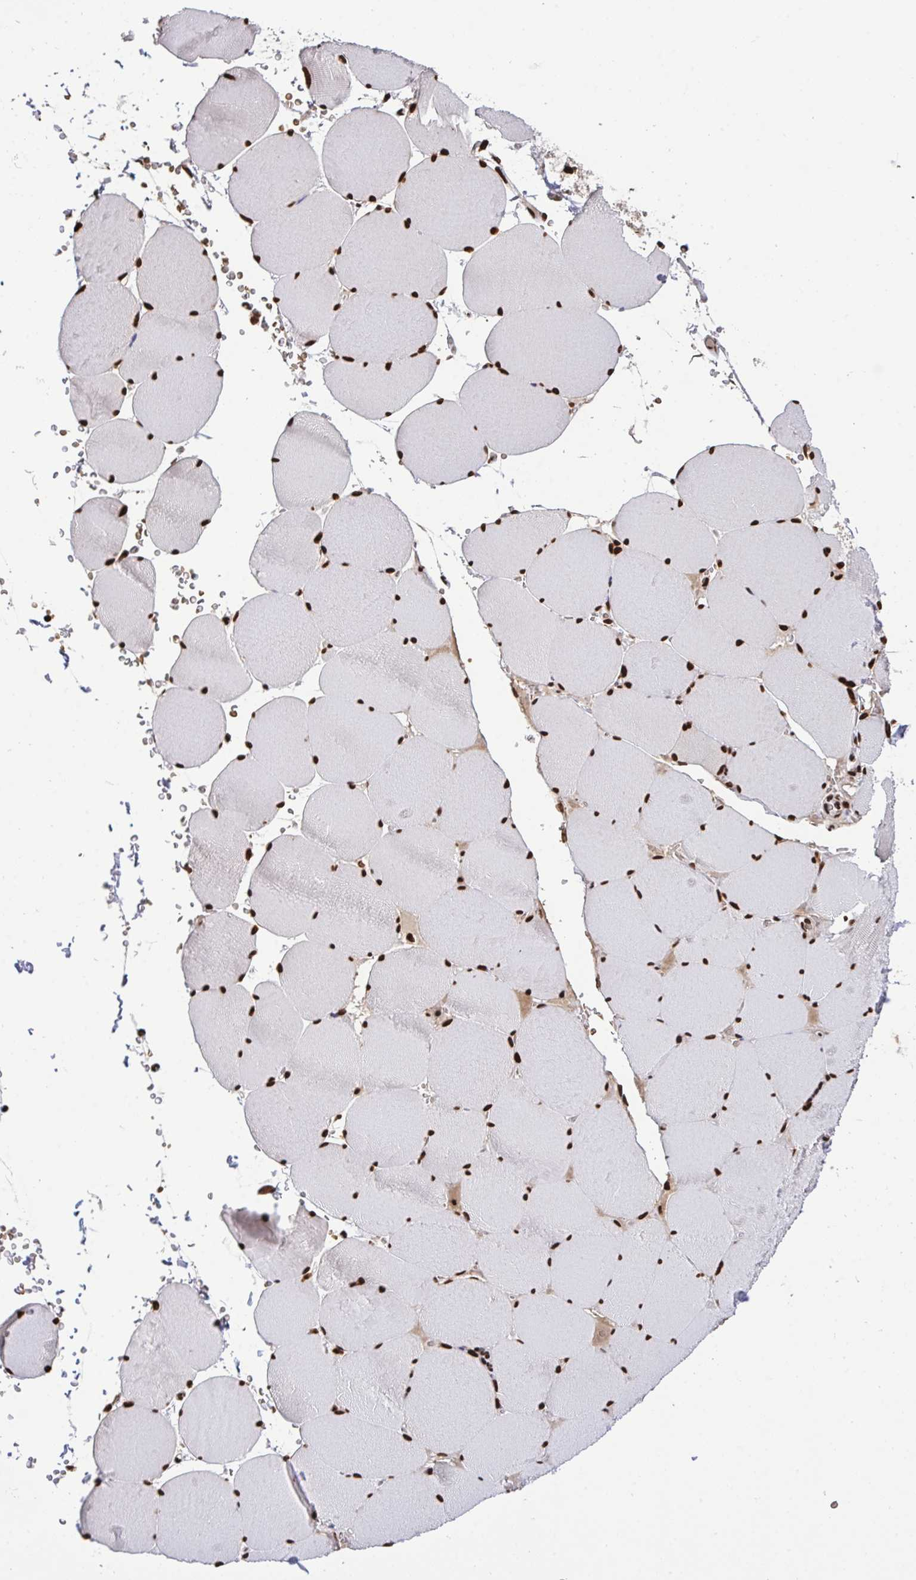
{"staining": {"intensity": "strong", "quantity": ">75%", "location": "nuclear"}, "tissue": "skeletal muscle", "cell_type": "Myocytes", "image_type": "normal", "snomed": [{"axis": "morphology", "description": "Normal tissue, NOS"}, {"axis": "topography", "description": "Skeletal muscle"}, {"axis": "topography", "description": "Head-Neck"}], "caption": "Protein expression analysis of benign human skeletal muscle reveals strong nuclear expression in about >75% of myocytes. (DAB (3,3'-diaminobenzidine) IHC with brightfield microscopy, high magnification).", "gene": "ENSG00000268083", "patient": {"sex": "male", "age": 66}}